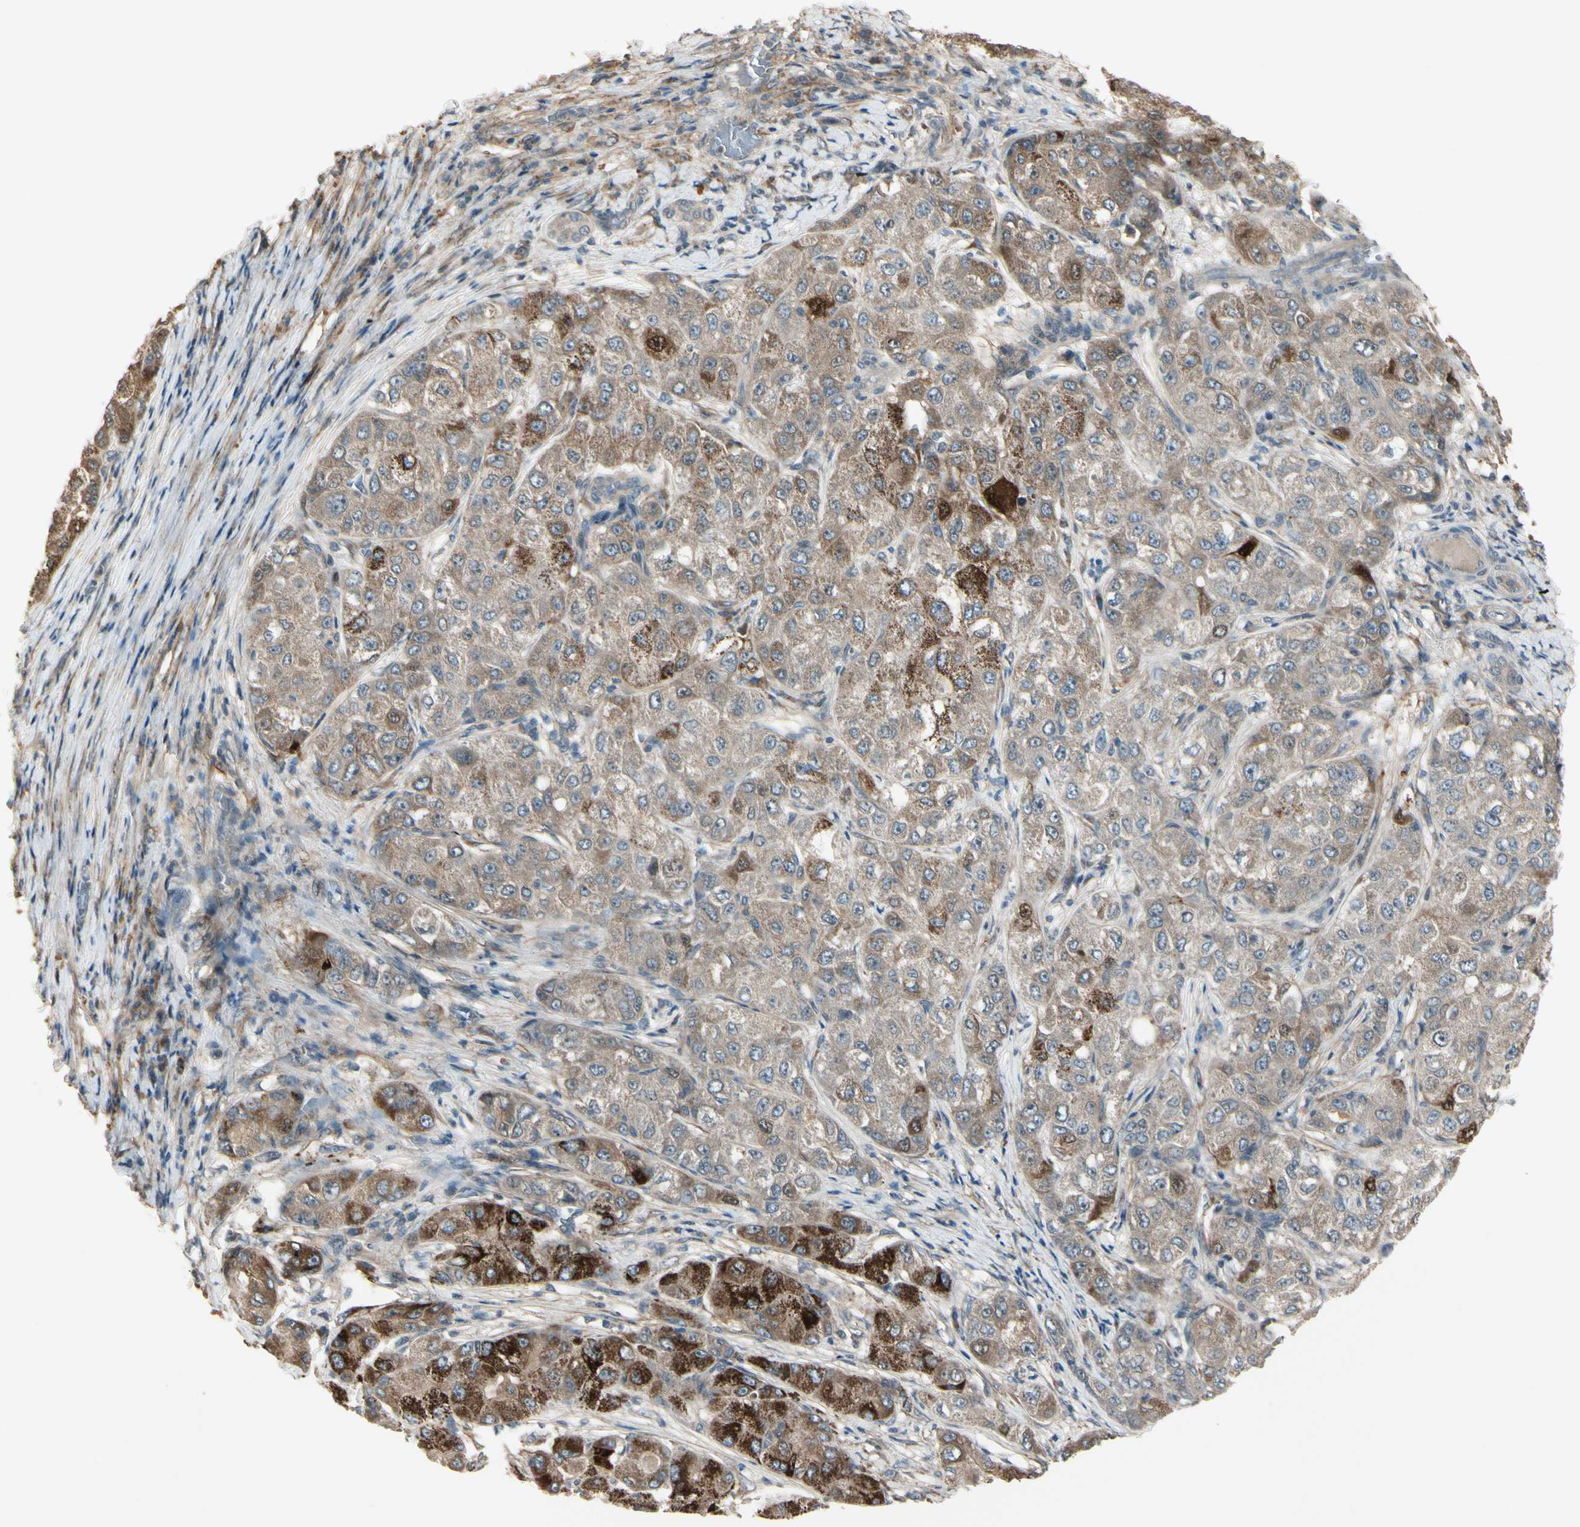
{"staining": {"intensity": "strong", "quantity": ">75%", "location": "cytoplasmic/membranous"}, "tissue": "liver cancer", "cell_type": "Tumor cells", "image_type": "cancer", "snomed": [{"axis": "morphology", "description": "Carcinoma, Hepatocellular, NOS"}, {"axis": "topography", "description": "Liver"}], "caption": "Immunohistochemistry (IHC) (DAB) staining of human hepatocellular carcinoma (liver) shows strong cytoplasmic/membranous protein positivity in approximately >75% of tumor cells.", "gene": "FHDC1", "patient": {"sex": "male", "age": 80}}